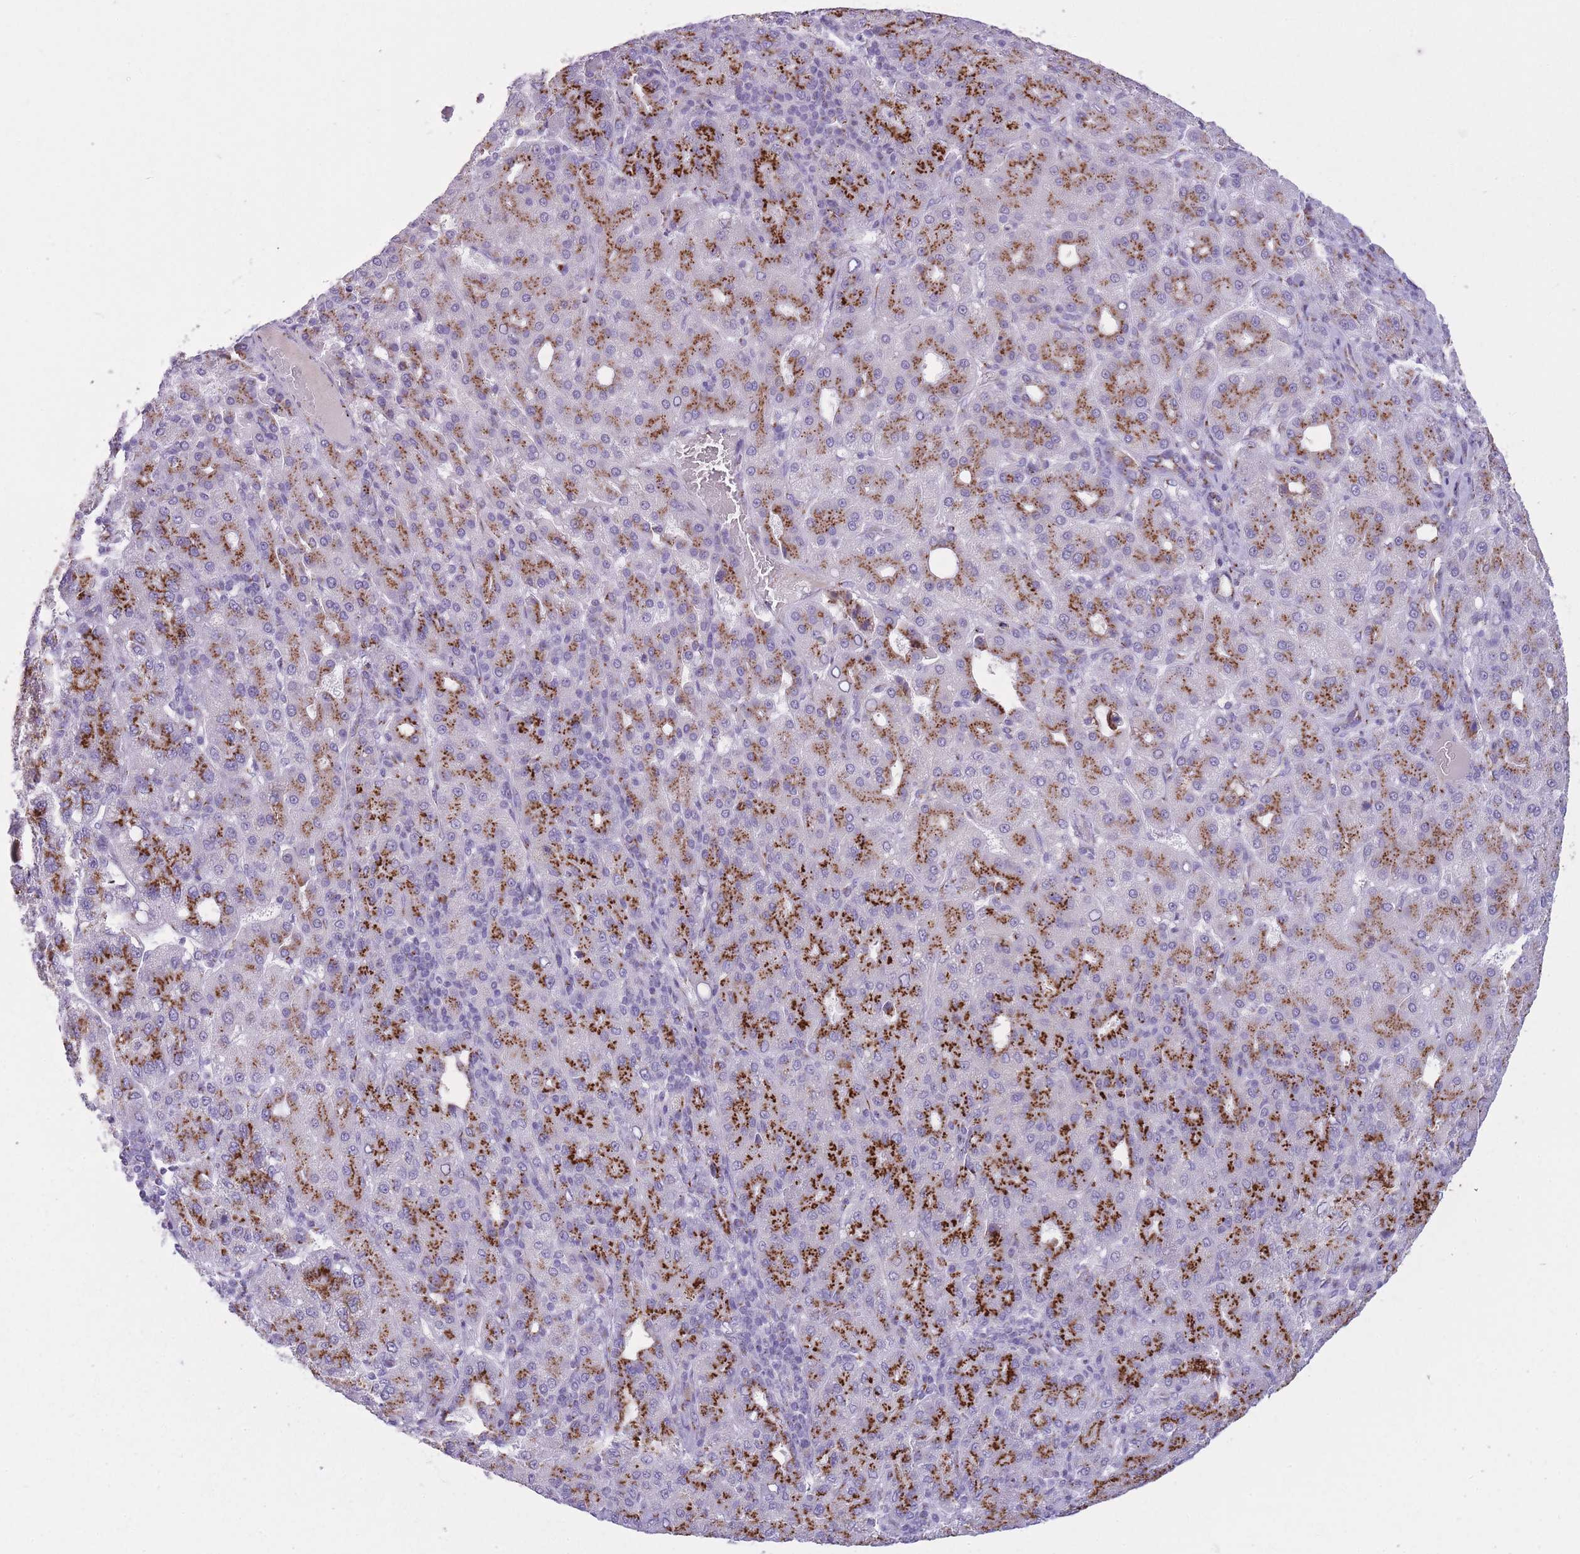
{"staining": {"intensity": "strong", "quantity": ">75%", "location": "cytoplasmic/membranous"}, "tissue": "liver cancer", "cell_type": "Tumor cells", "image_type": "cancer", "snomed": [{"axis": "morphology", "description": "Carcinoma, Hepatocellular, NOS"}, {"axis": "topography", "description": "Liver"}], "caption": "A histopathology image of human liver hepatocellular carcinoma stained for a protein demonstrates strong cytoplasmic/membranous brown staining in tumor cells.", "gene": "B4GALT2", "patient": {"sex": "male", "age": 65}}